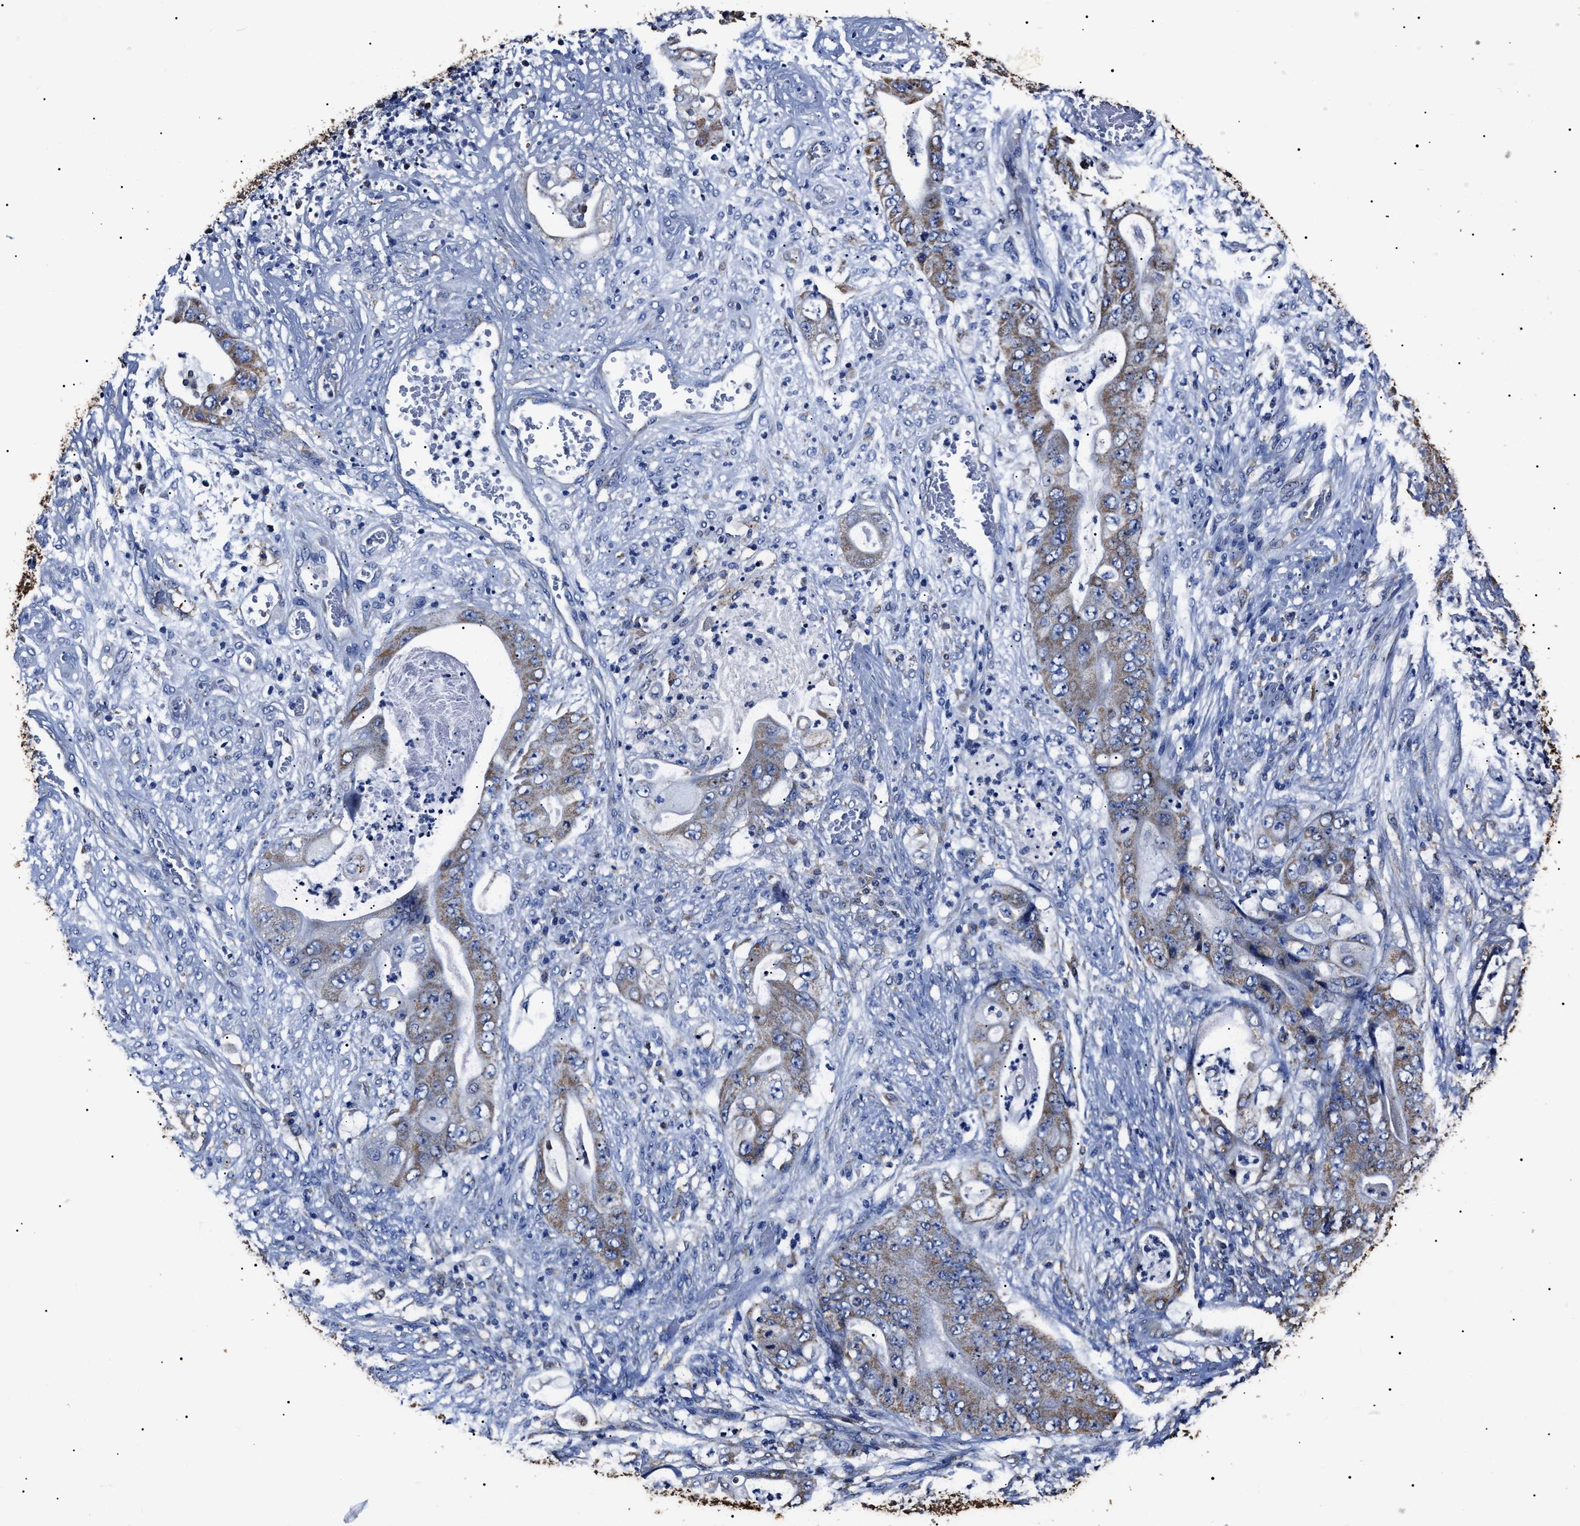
{"staining": {"intensity": "weak", "quantity": "25%-75%", "location": "cytoplasmic/membranous"}, "tissue": "stomach cancer", "cell_type": "Tumor cells", "image_type": "cancer", "snomed": [{"axis": "morphology", "description": "Adenocarcinoma, NOS"}, {"axis": "topography", "description": "Stomach"}], "caption": "Tumor cells demonstrate weak cytoplasmic/membranous expression in approximately 25%-75% of cells in stomach cancer (adenocarcinoma). Nuclei are stained in blue.", "gene": "ALDH1A1", "patient": {"sex": "female", "age": 73}}